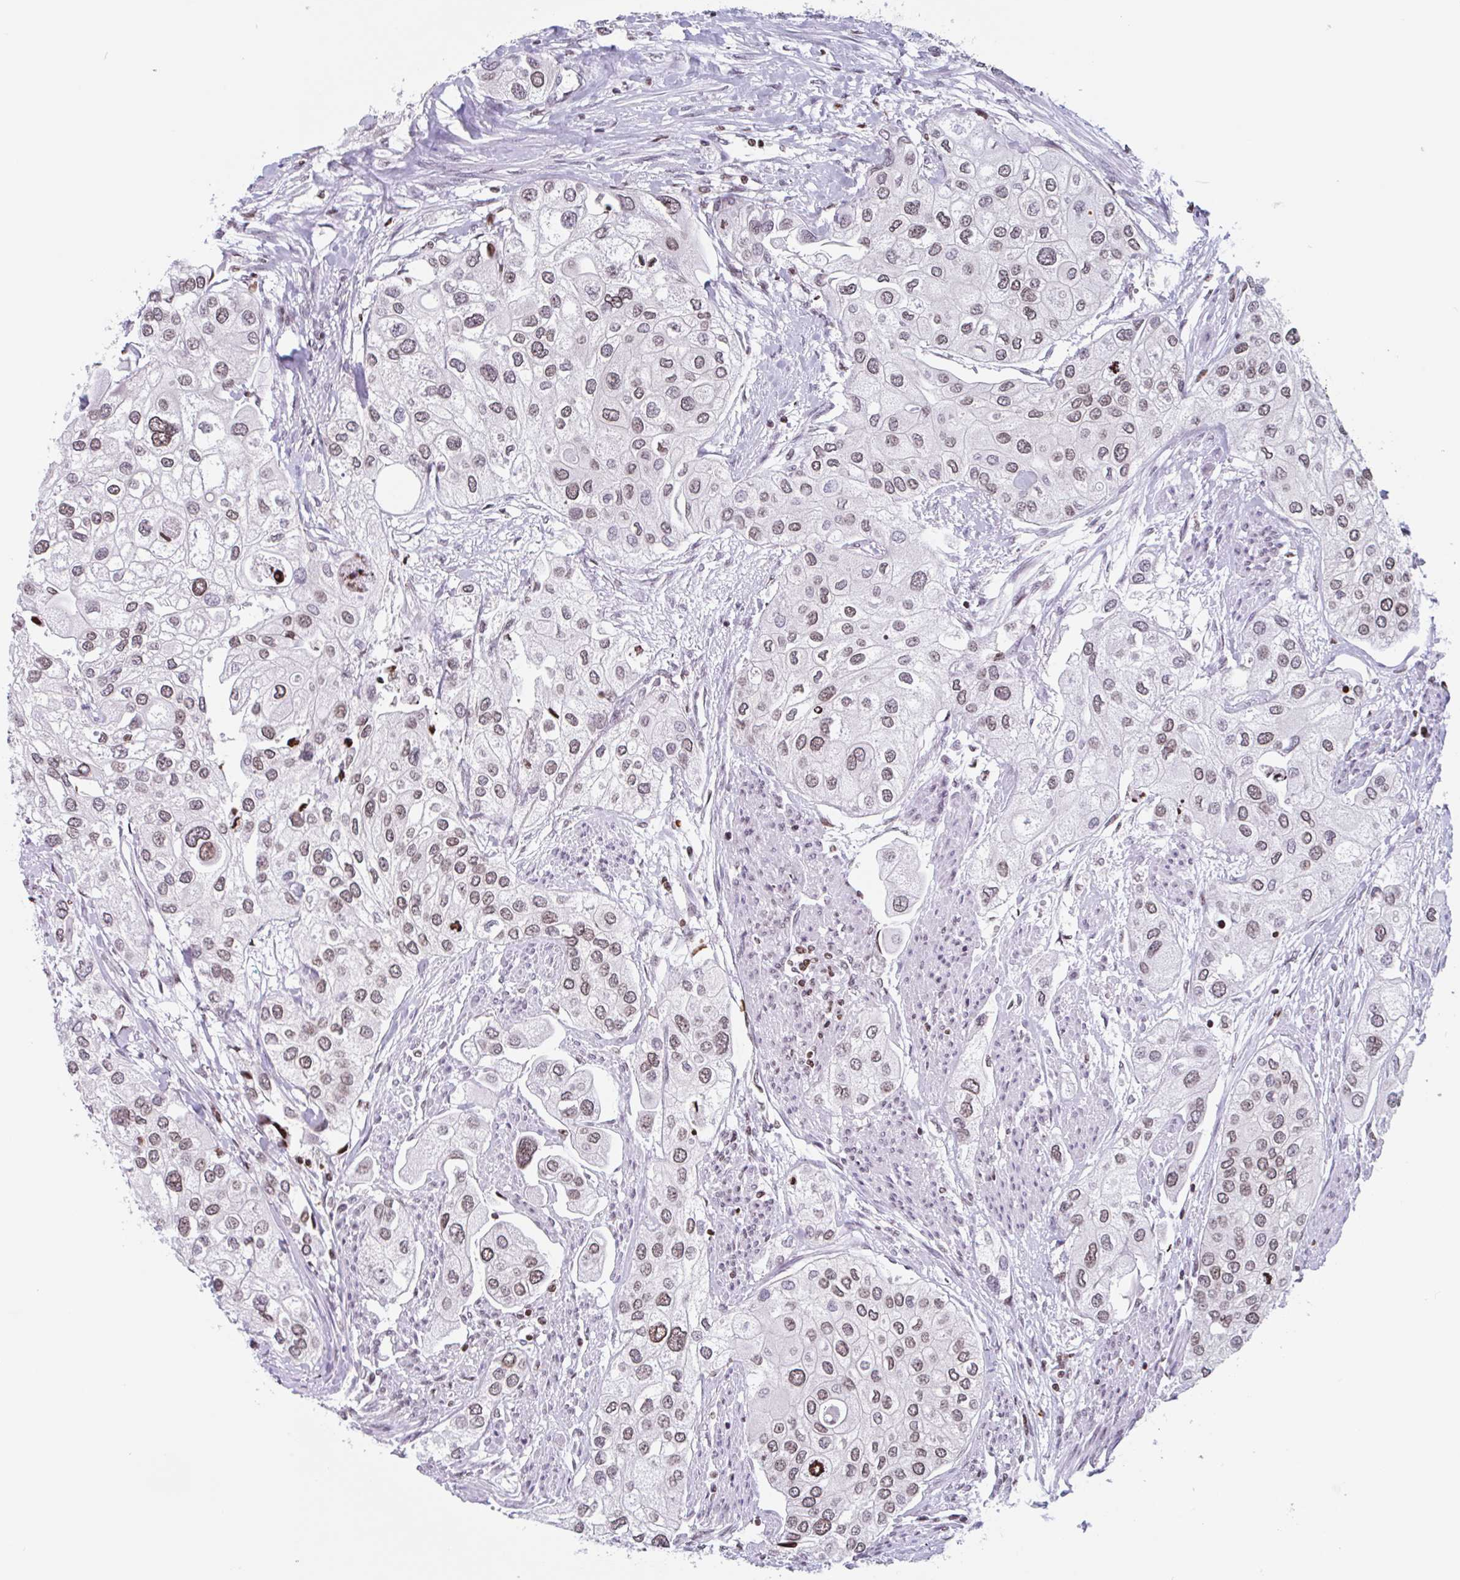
{"staining": {"intensity": "moderate", "quantity": ">75%", "location": "nuclear"}, "tissue": "urothelial cancer", "cell_type": "Tumor cells", "image_type": "cancer", "snomed": [{"axis": "morphology", "description": "Urothelial carcinoma, High grade"}, {"axis": "topography", "description": "Urinary bladder"}], "caption": "Urothelial carcinoma (high-grade) was stained to show a protein in brown. There is medium levels of moderate nuclear positivity in approximately >75% of tumor cells.", "gene": "NOL6", "patient": {"sex": "male", "age": 64}}